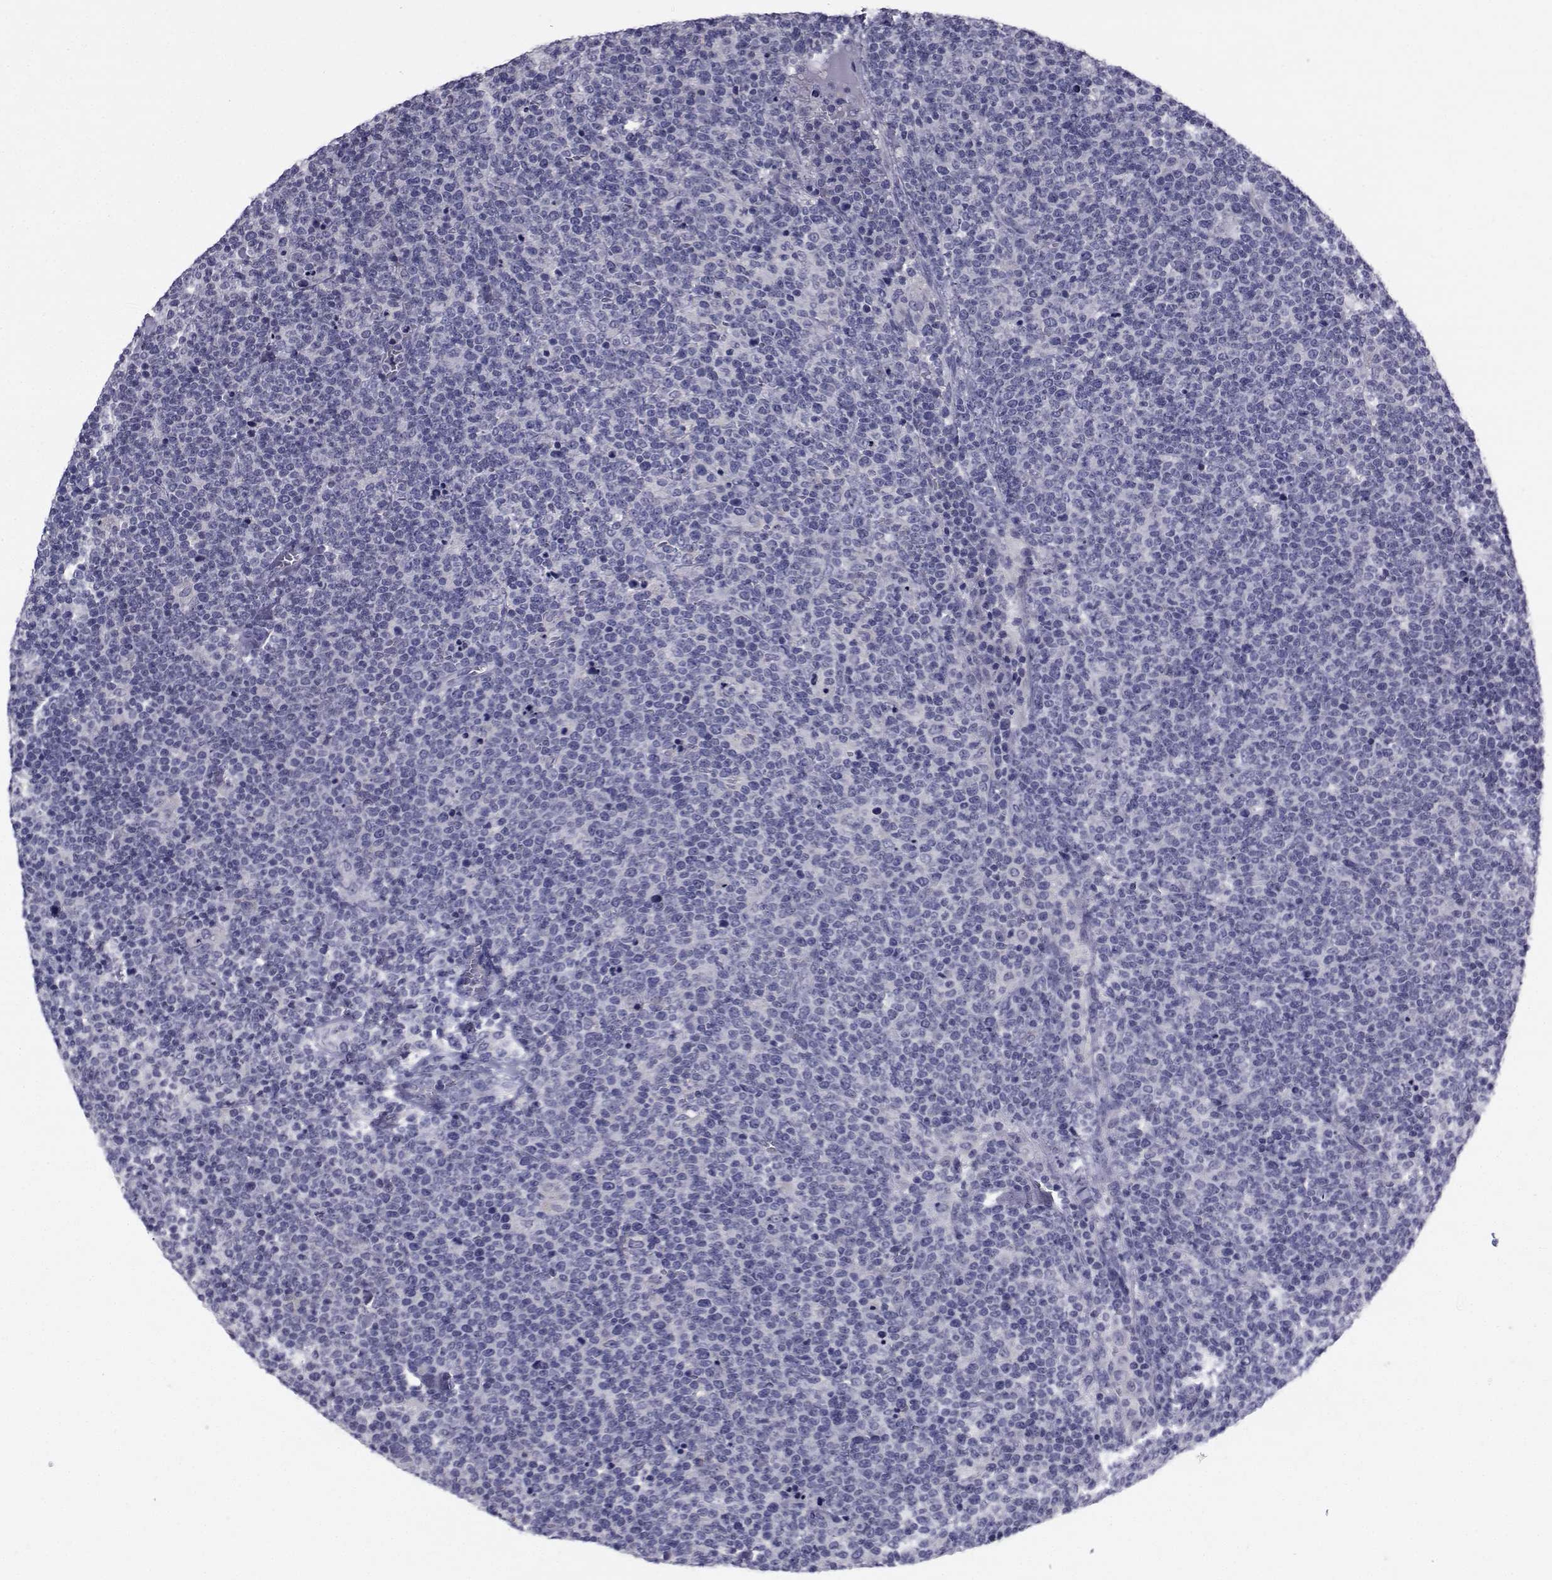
{"staining": {"intensity": "negative", "quantity": "none", "location": "none"}, "tissue": "lymphoma", "cell_type": "Tumor cells", "image_type": "cancer", "snomed": [{"axis": "morphology", "description": "Malignant lymphoma, non-Hodgkin's type, High grade"}, {"axis": "topography", "description": "Lymph node"}], "caption": "DAB immunohistochemical staining of lymphoma reveals no significant expression in tumor cells.", "gene": "CHRNA1", "patient": {"sex": "male", "age": 61}}